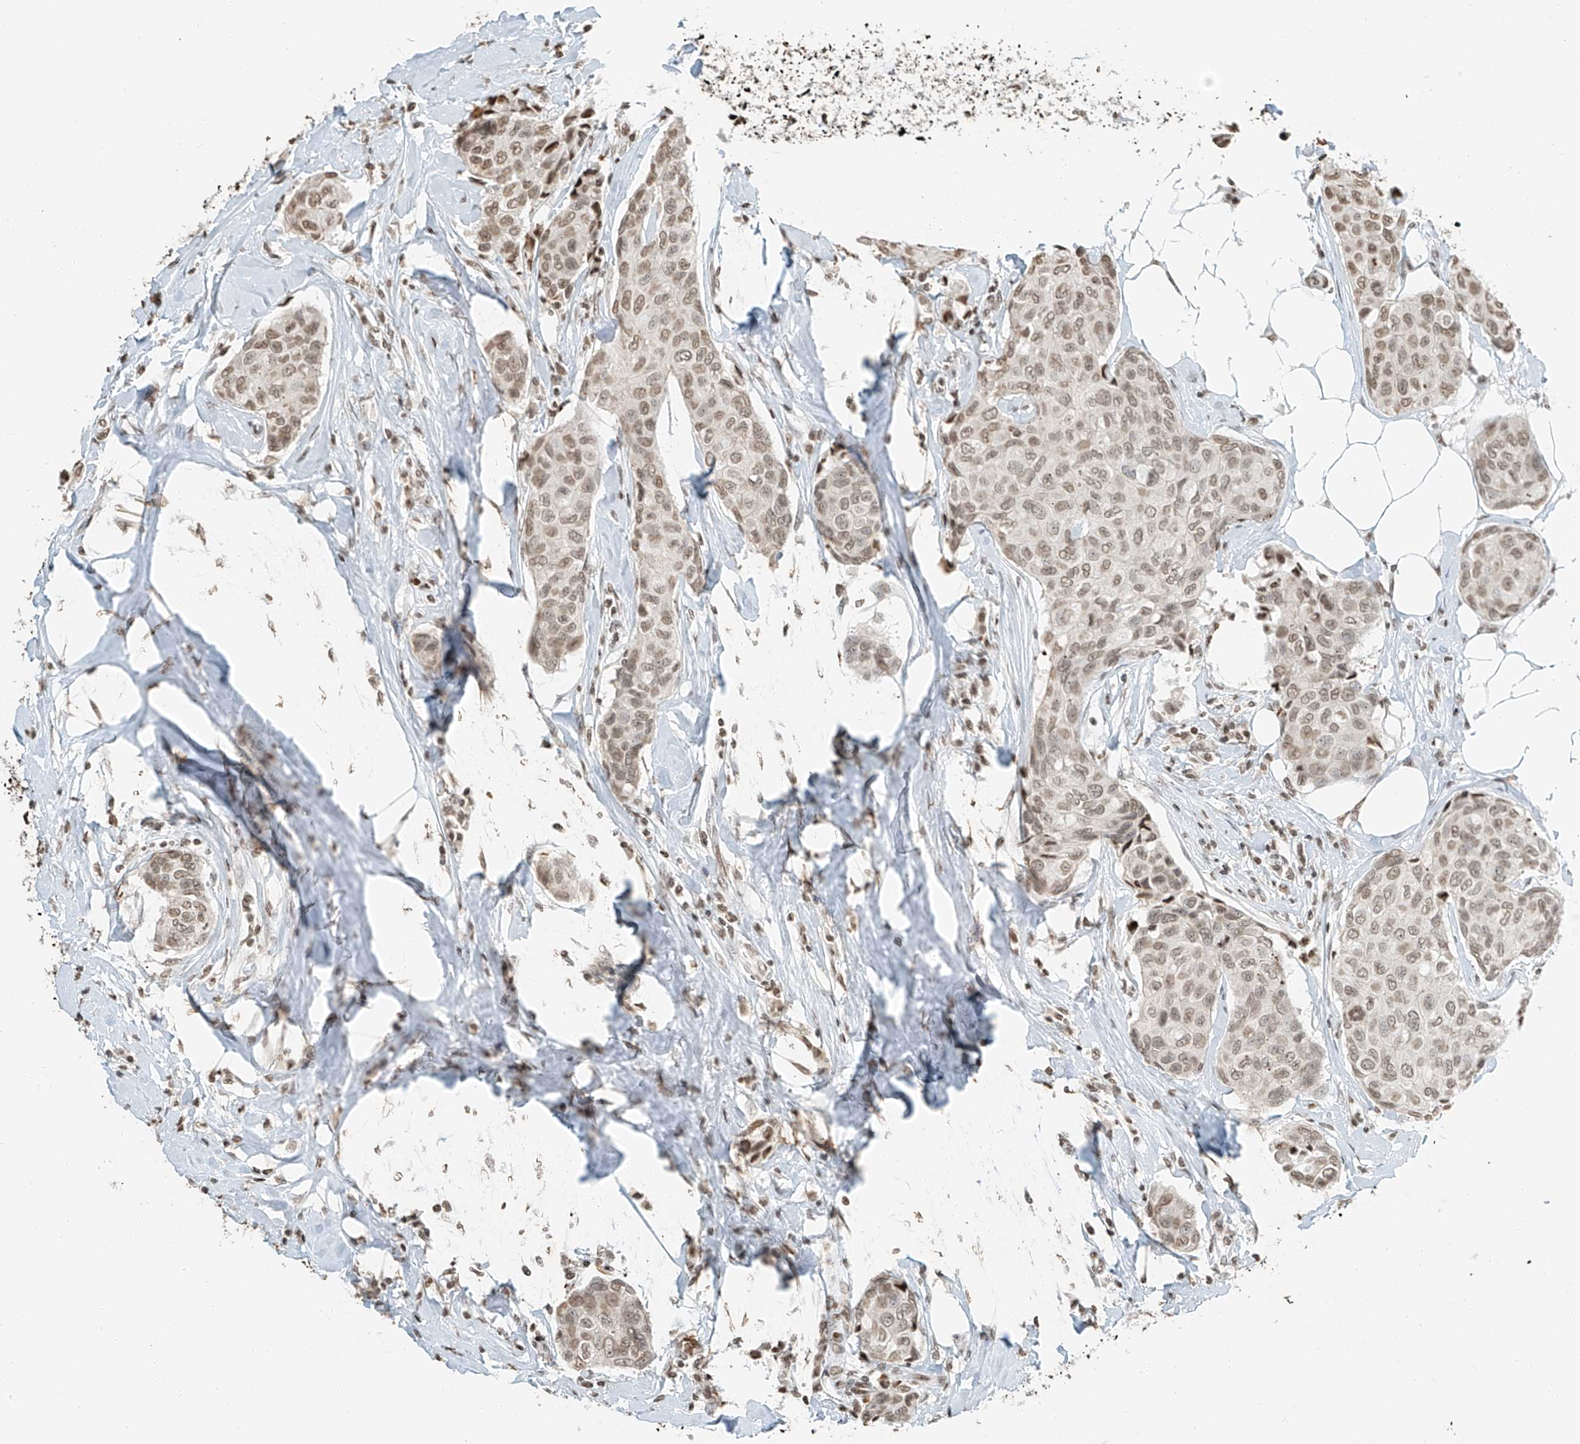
{"staining": {"intensity": "moderate", "quantity": ">75%", "location": "nuclear"}, "tissue": "breast cancer", "cell_type": "Tumor cells", "image_type": "cancer", "snomed": [{"axis": "morphology", "description": "Duct carcinoma"}, {"axis": "topography", "description": "Breast"}], "caption": "Protein analysis of breast cancer tissue exhibits moderate nuclear staining in about >75% of tumor cells.", "gene": "C17orf58", "patient": {"sex": "female", "age": 80}}